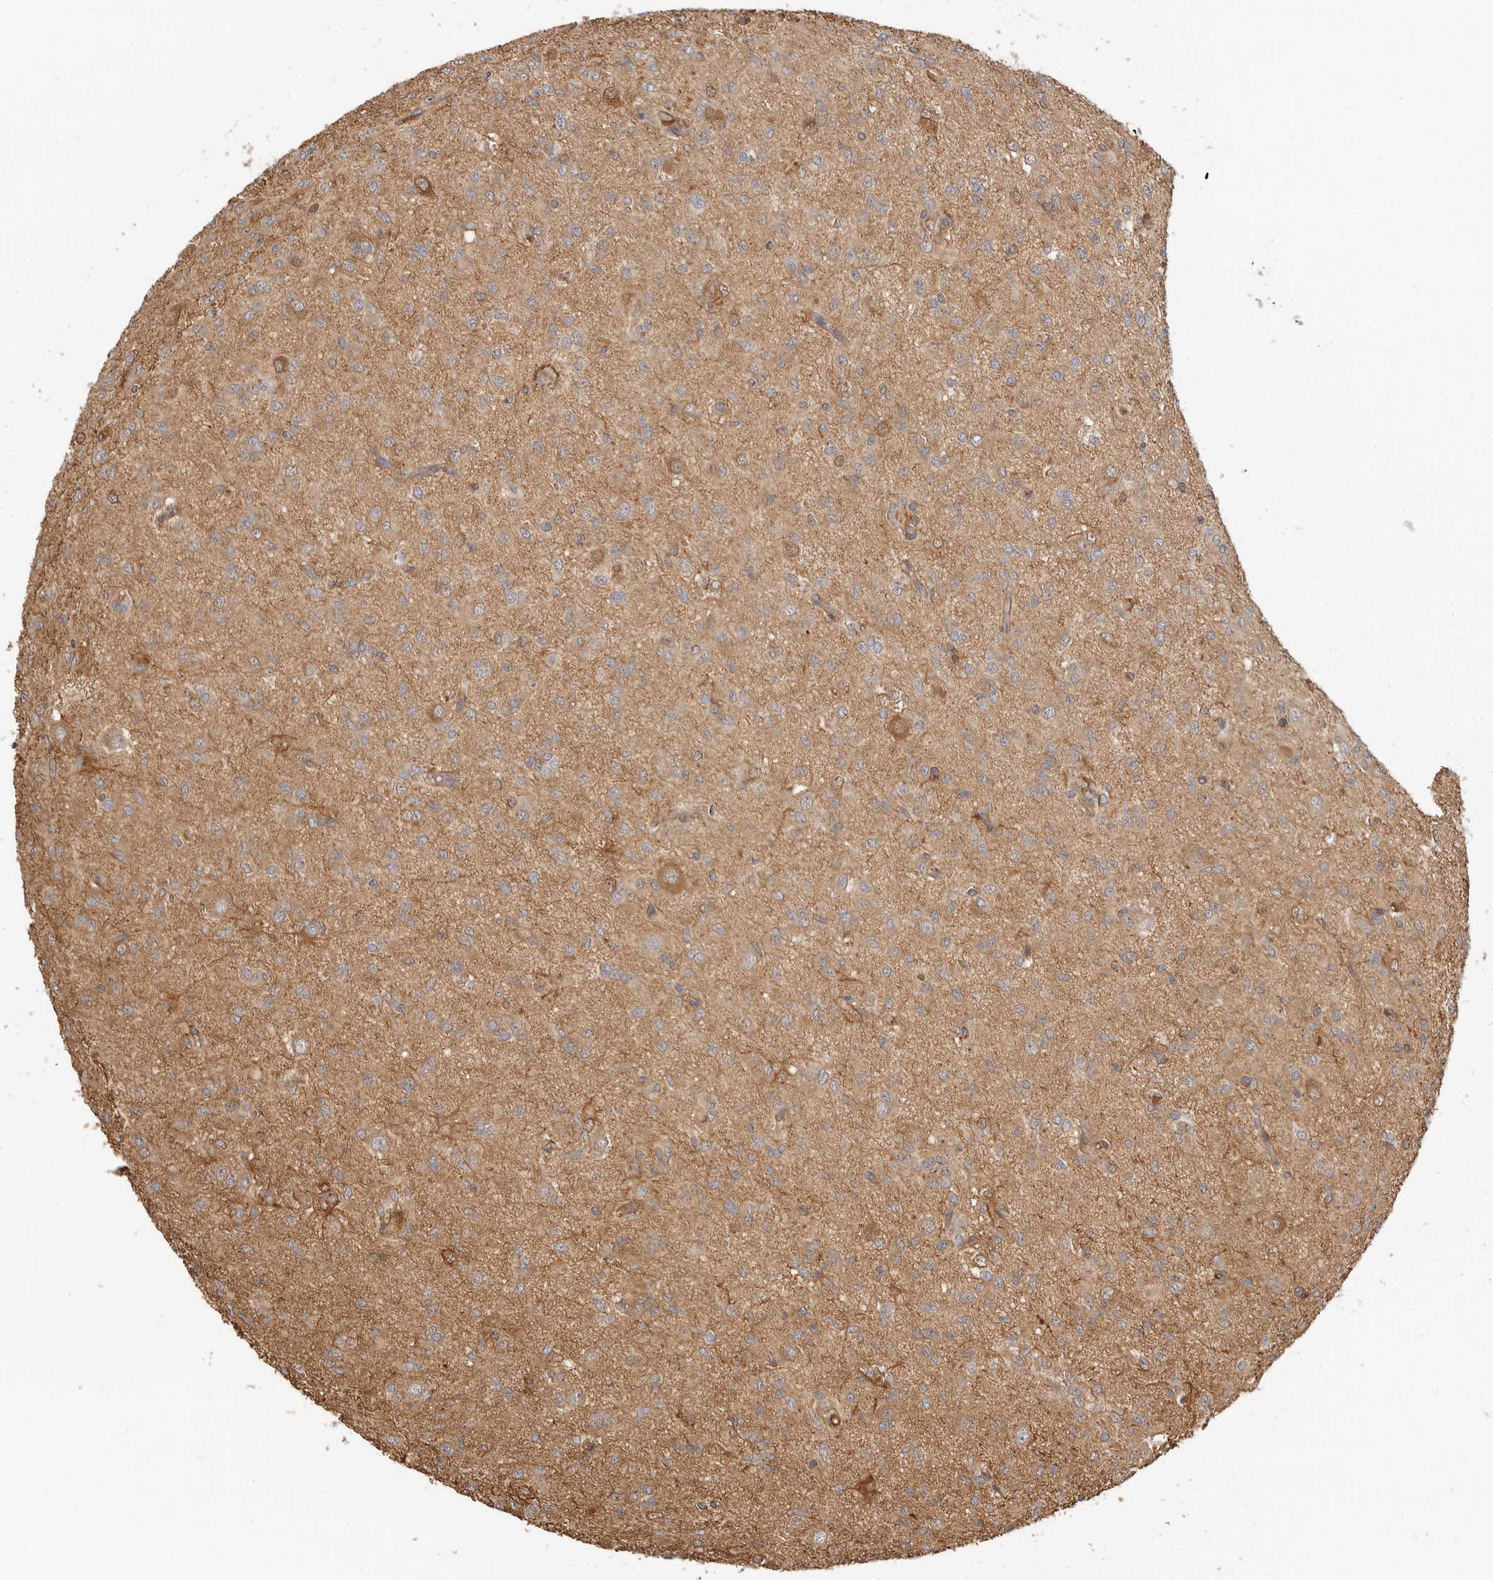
{"staining": {"intensity": "moderate", "quantity": ">75%", "location": "cytoplasmic/membranous"}, "tissue": "glioma", "cell_type": "Tumor cells", "image_type": "cancer", "snomed": [{"axis": "morphology", "description": "Glioma, malignant, High grade"}, {"axis": "topography", "description": "Brain"}], "caption": "An immunohistochemistry (IHC) histopathology image of neoplastic tissue is shown. Protein staining in brown highlights moderate cytoplasmic/membranous positivity in glioma within tumor cells.", "gene": "CLDN12", "patient": {"sex": "female", "age": 59}}